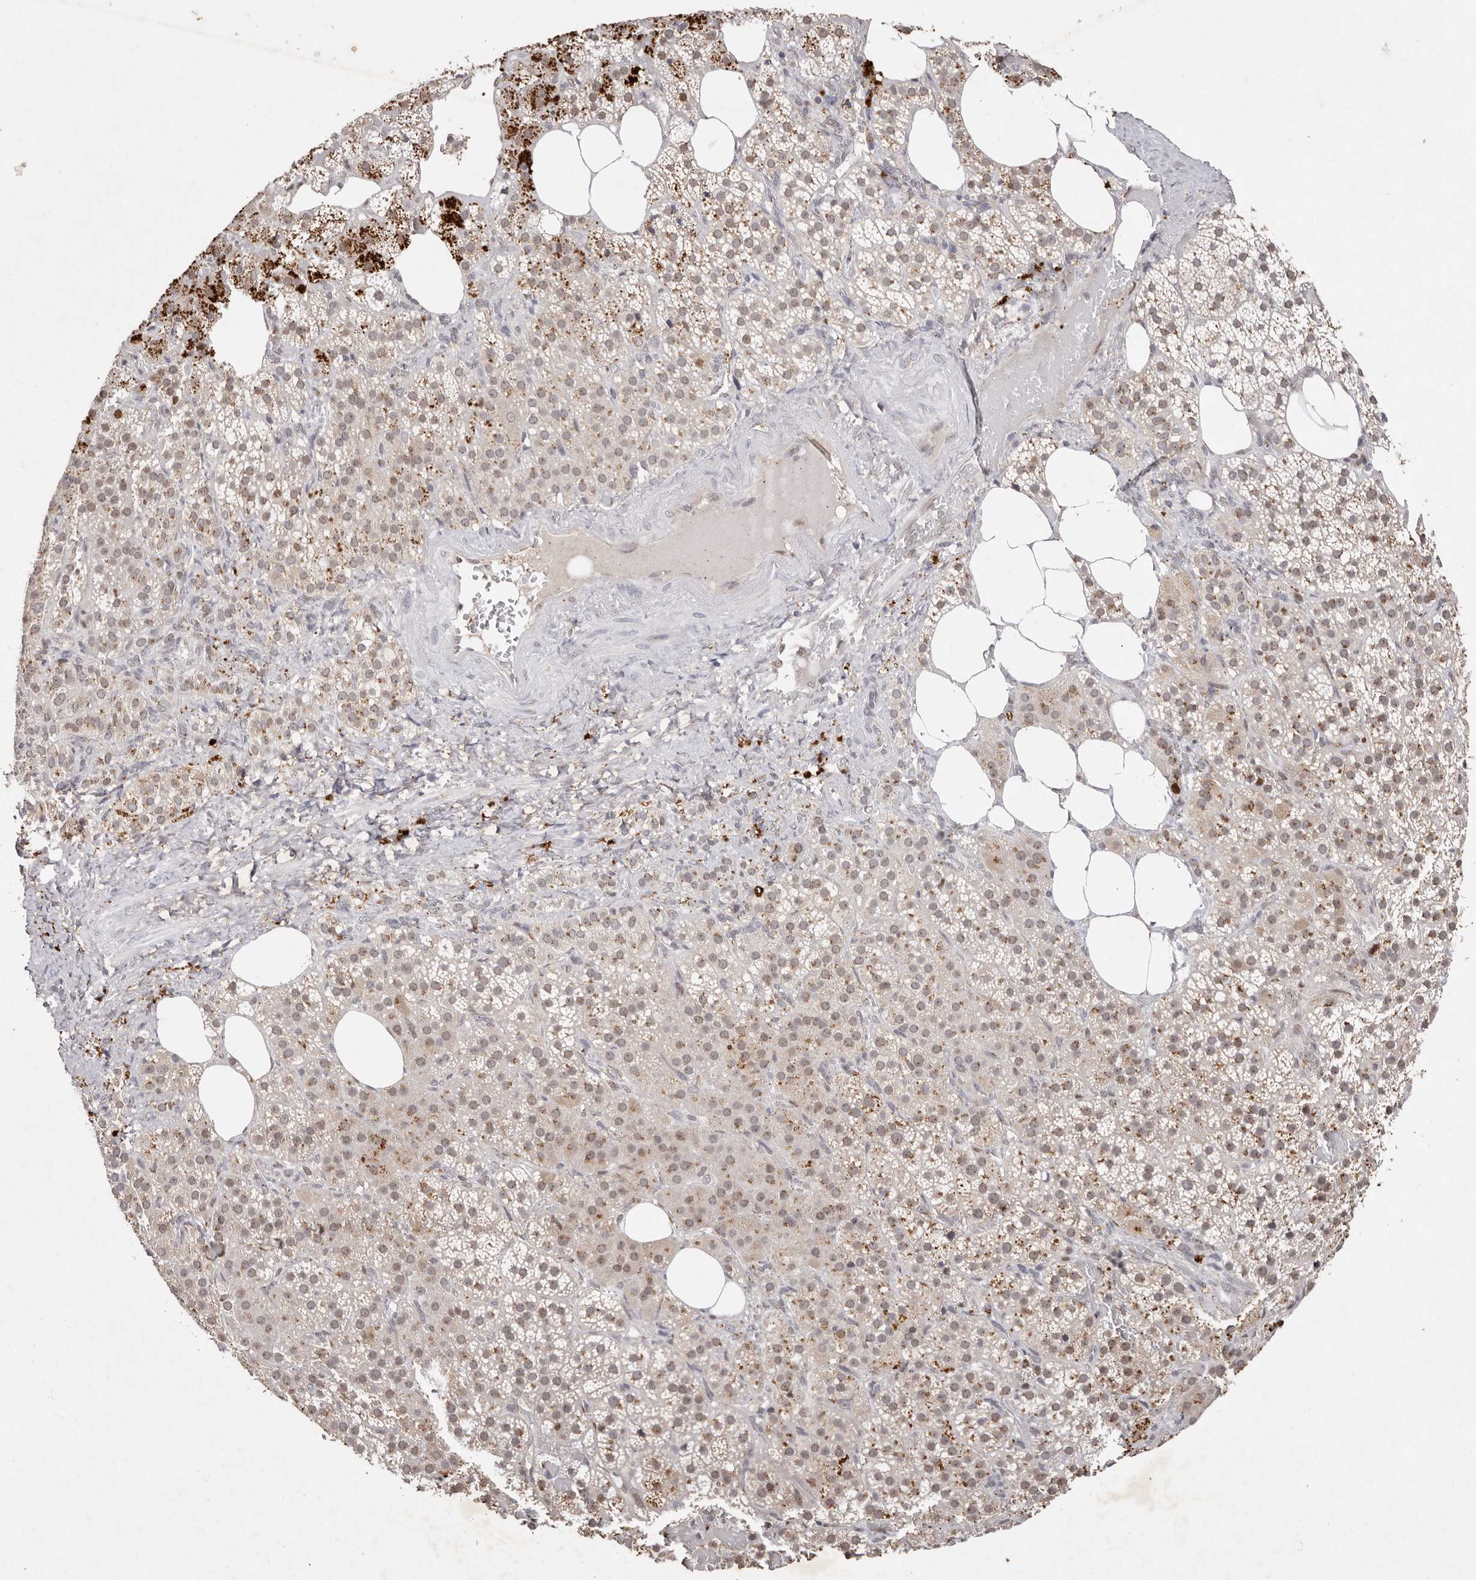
{"staining": {"intensity": "moderate", "quantity": "25%-75%", "location": "cytoplasmic/membranous"}, "tissue": "adrenal gland", "cell_type": "Glandular cells", "image_type": "normal", "snomed": [{"axis": "morphology", "description": "Normal tissue, NOS"}, {"axis": "topography", "description": "Adrenal gland"}], "caption": "A brown stain highlights moderate cytoplasmic/membranous positivity of a protein in glandular cells of unremarkable human adrenal gland. Nuclei are stained in blue.", "gene": "KLF7", "patient": {"sex": "female", "age": 59}}